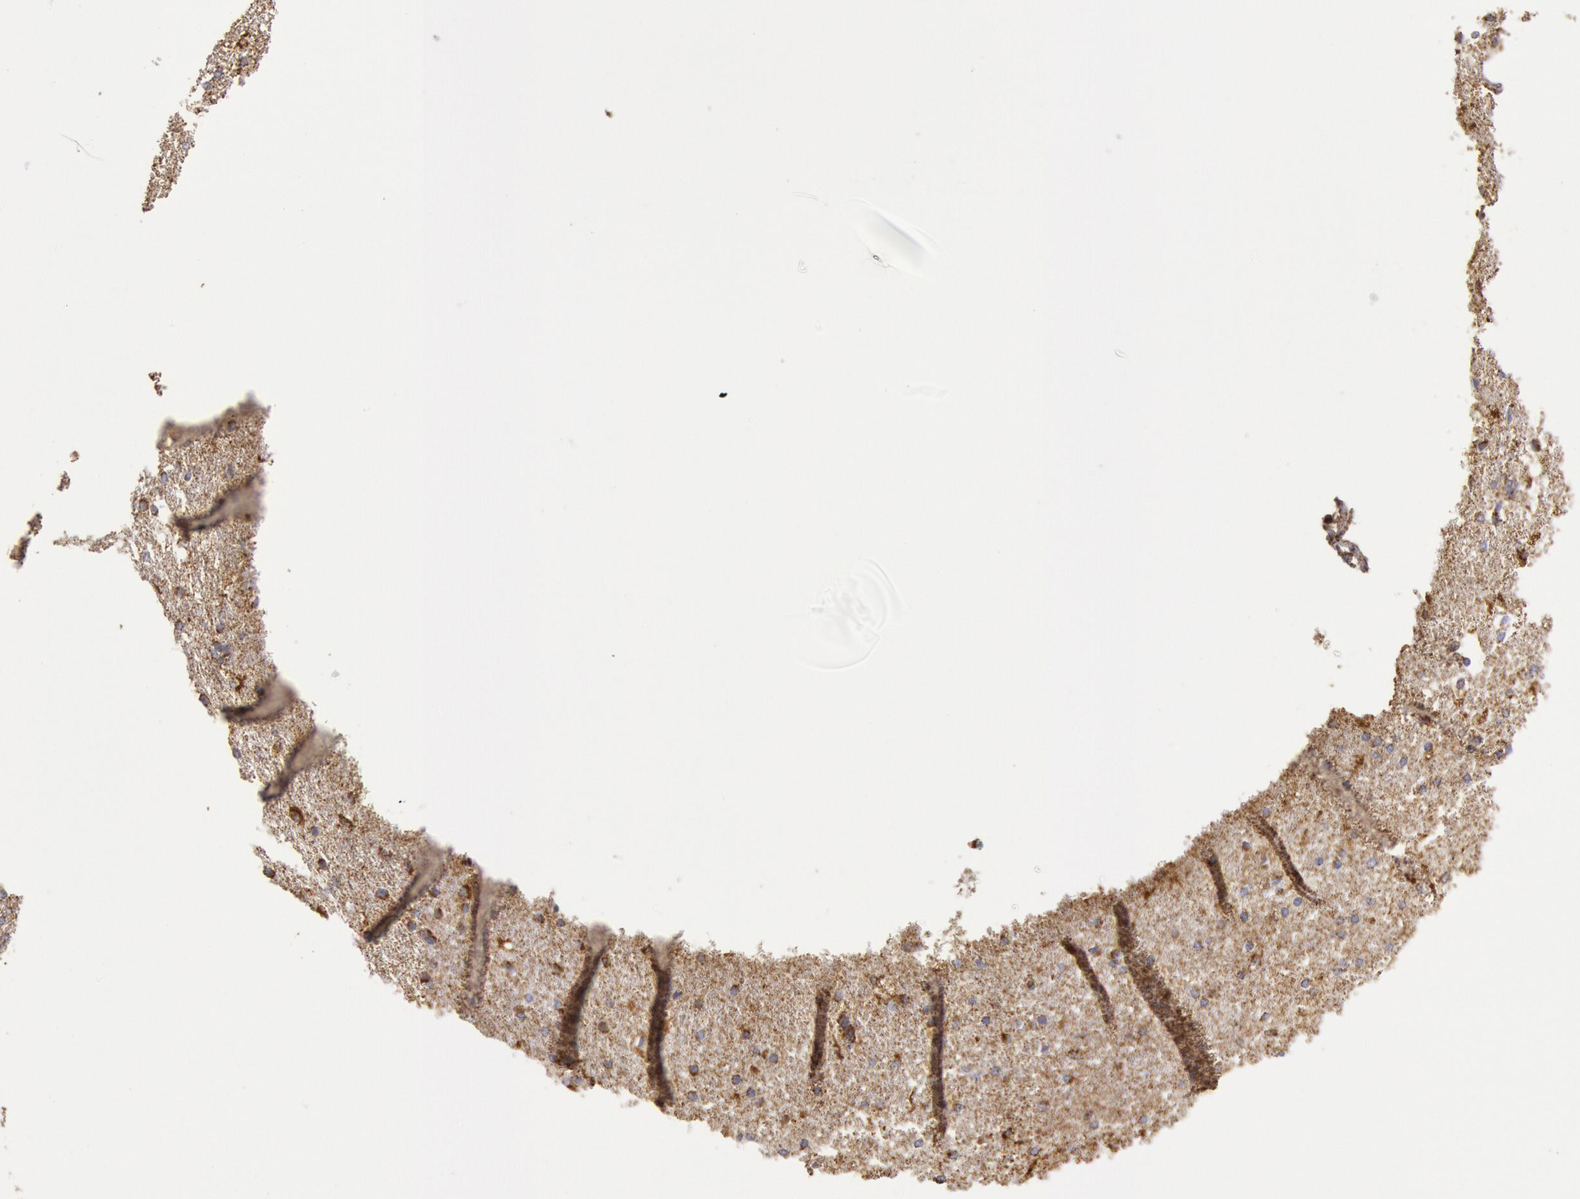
{"staining": {"intensity": "moderate", "quantity": ">75%", "location": "cytoplasmic/membranous"}, "tissue": "cerebral cortex", "cell_type": "Endothelial cells", "image_type": "normal", "snomed": [{"axis": "morphology", "description": "Normal tissue, NOS"}, {"axis": "morphology", "description": "Inflammation, NOS"}, {"axis": "topography", "description": "Cerebral cortex"}], "caption": "Endothelial cells show moderate cytoplasmic/membranous expression in about >75% of cells in benign cerebral cortex. Immunohistochemistry stains the protein in brown and the nuclei are stained blue.", "gene": "CYC1", "patient": {"sex": "male", "age": 6}}